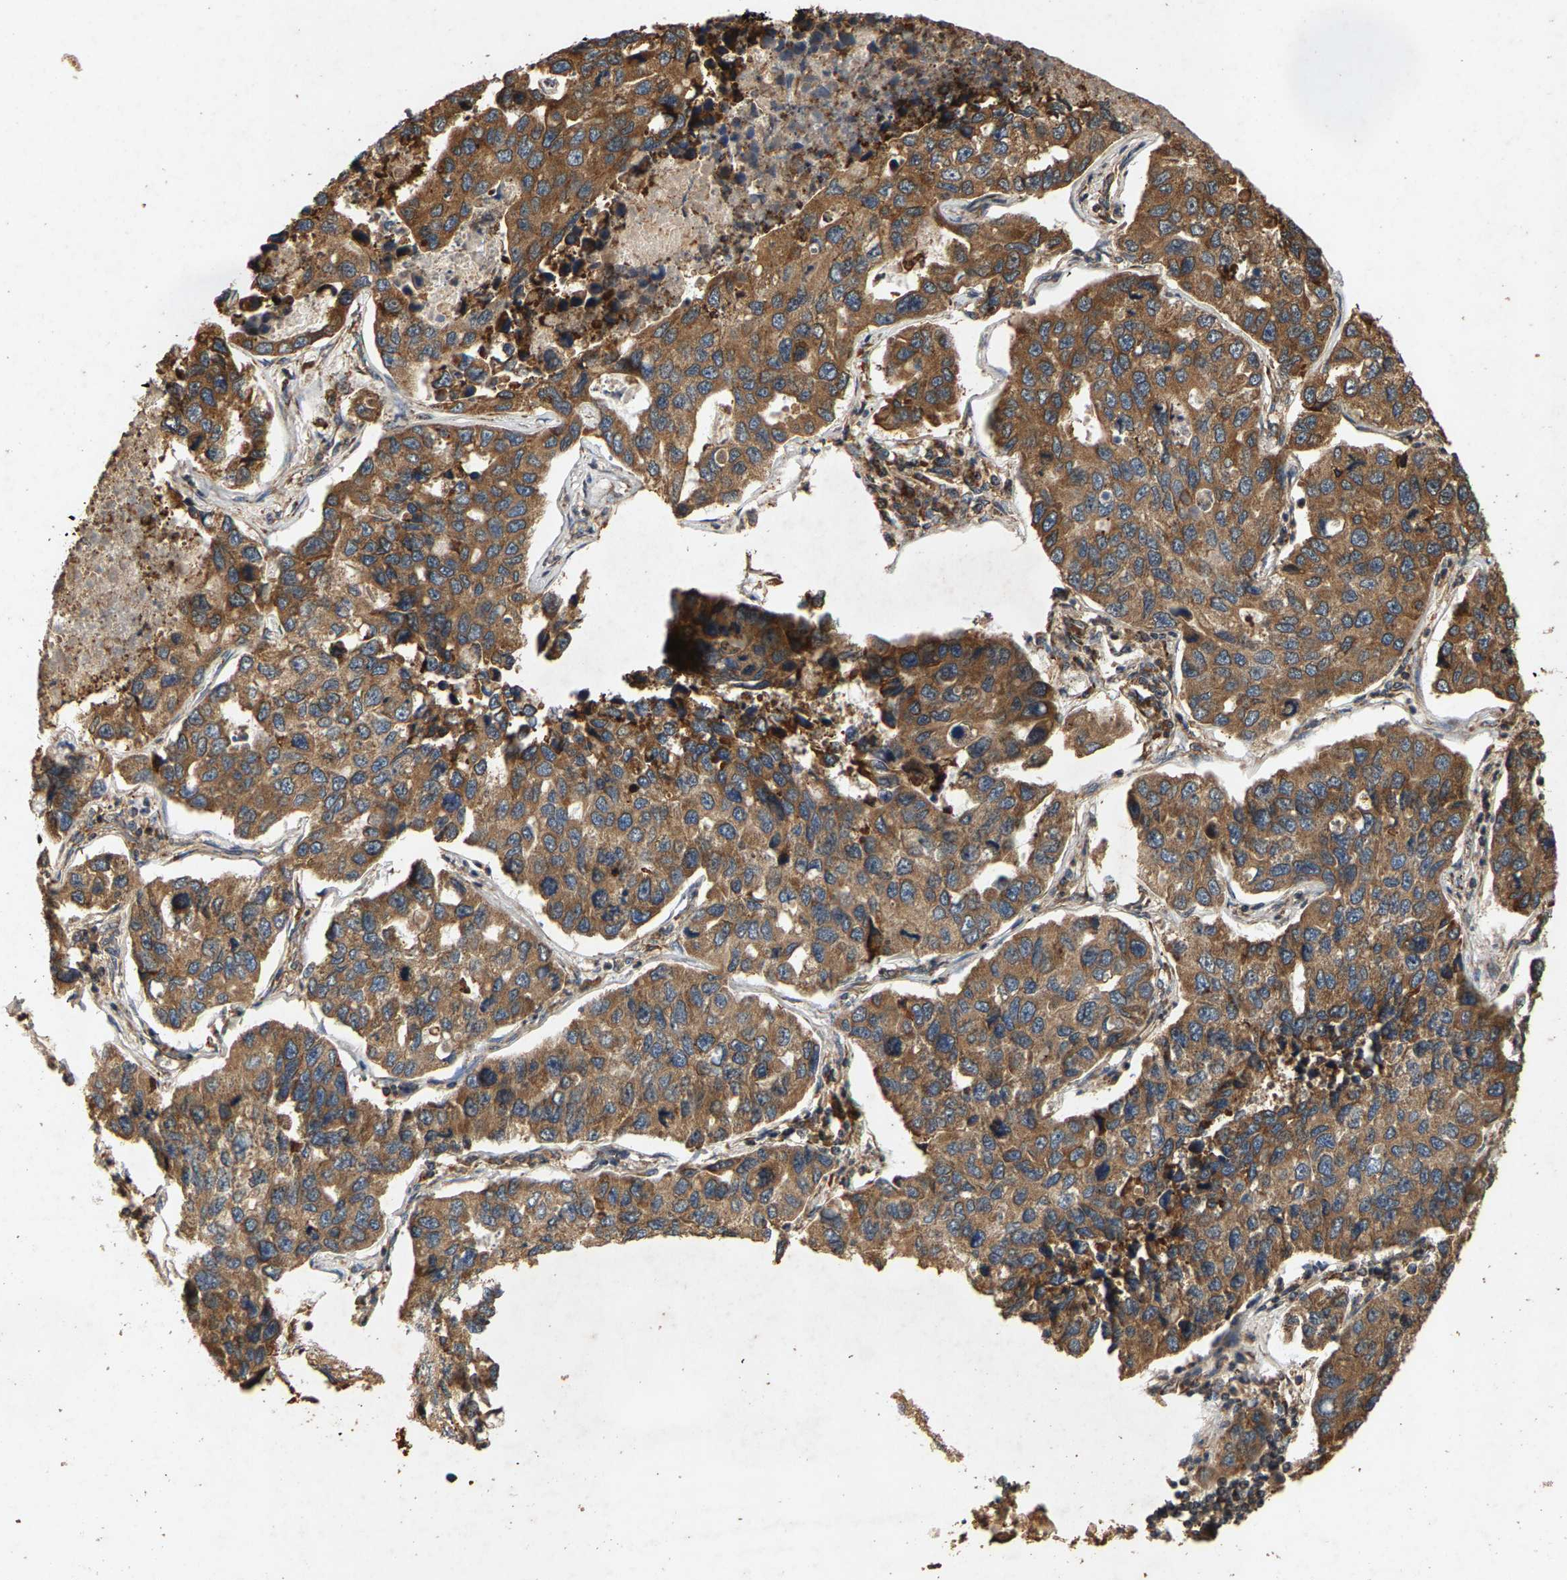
{"staining": {"intensity": "moderate", "quantity": ">75%", "location": "cytoplasmic/membranous"}, "tissue": "lung cancer", "cell_type": "Tumor cells", "image_type": "cancer", "snomed": [{"axis": "morphology", "description": "Adenocarcinoma, NOS"}, {"axis": "topography", "description": "Lung"}], "caption": "A medium amount of moderate cytoplasmic/membranous staining is appreciated in about >75% of tumor cells in lung cancer (adenocarcinoma) tissue.", "gene": "CIDEC", "patient": {"sex": "male", "age": 64}}